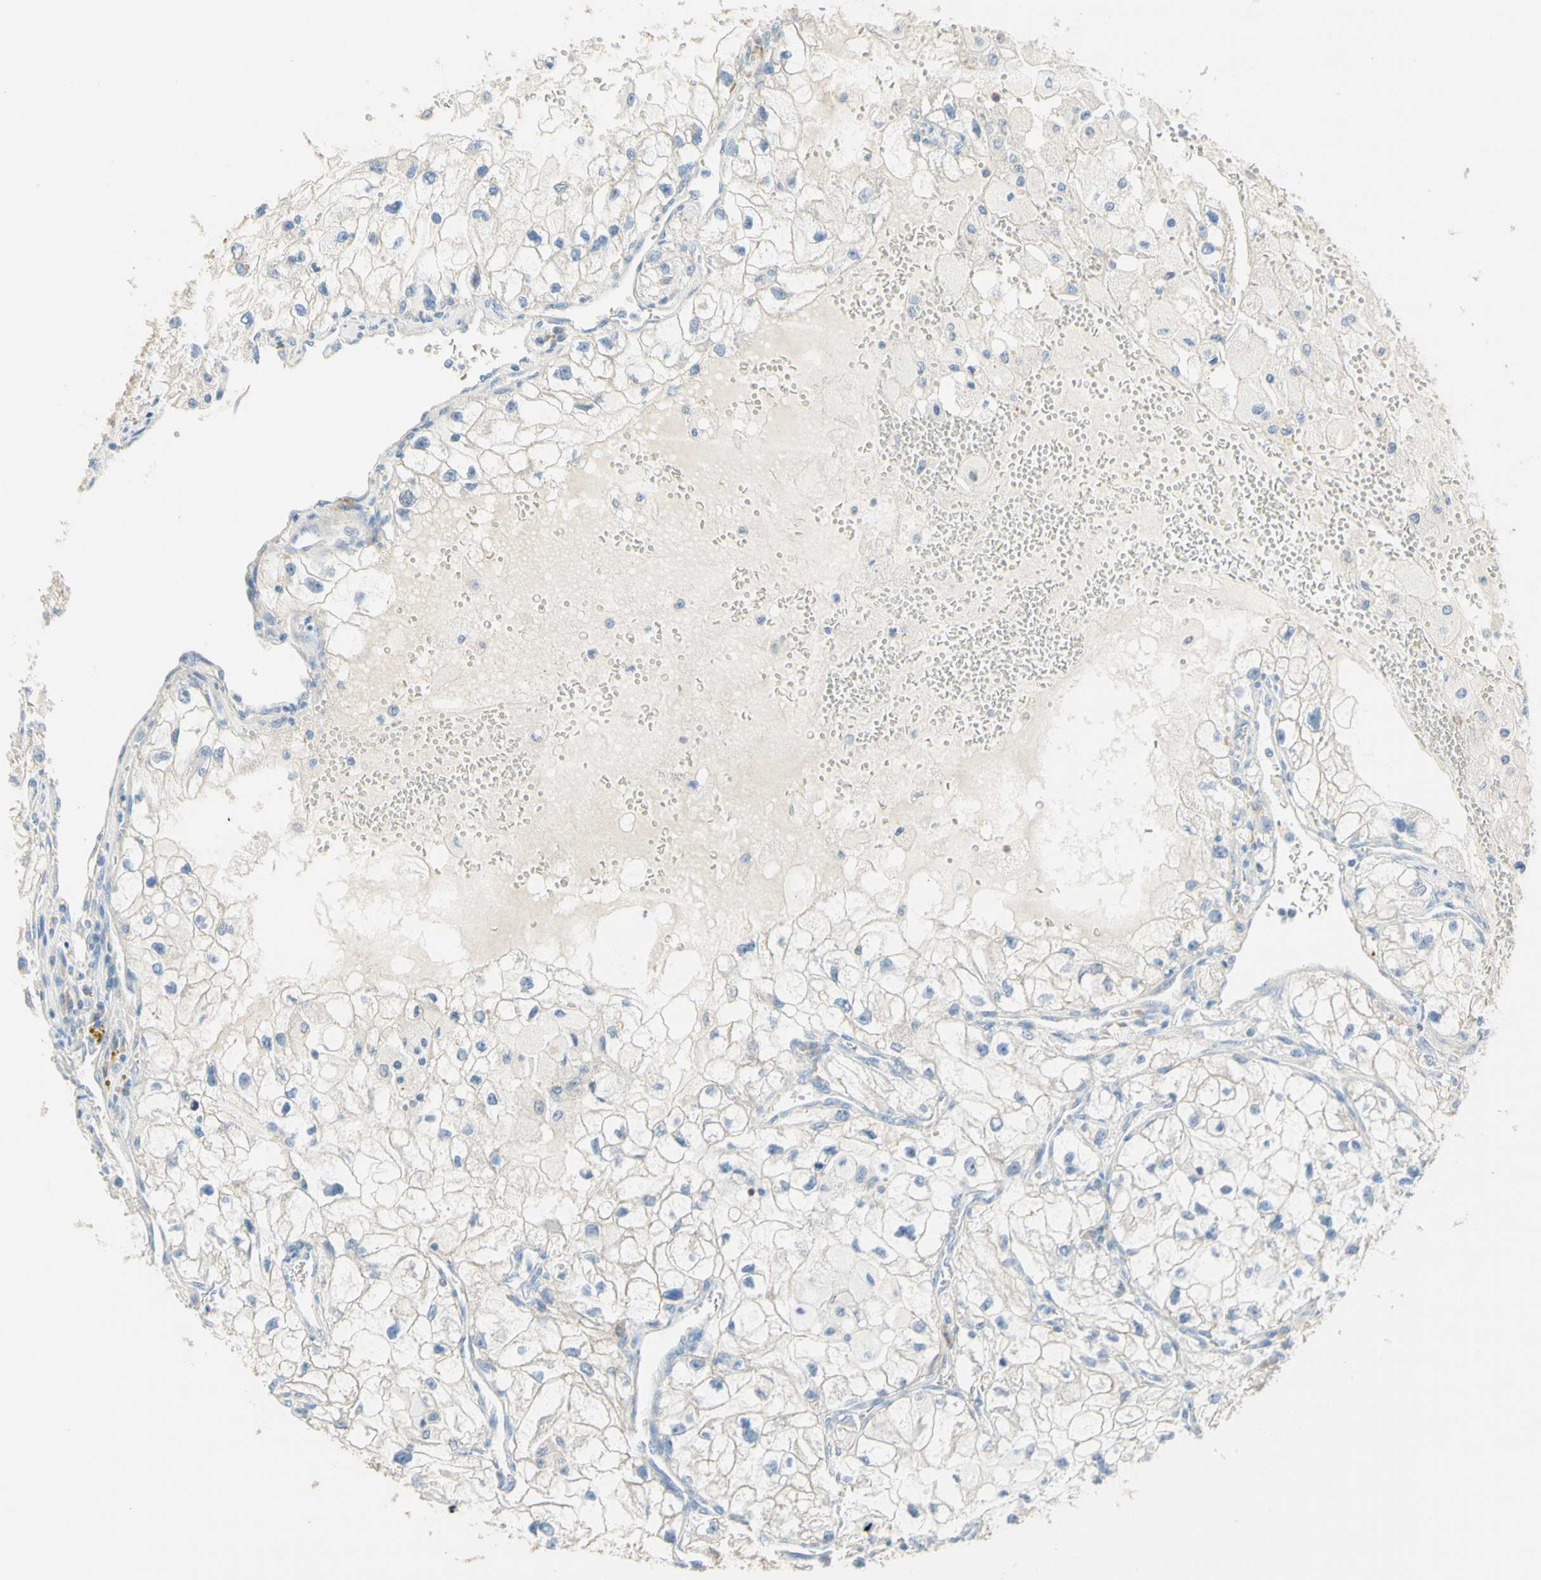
{"staining": {"intensity": "negative", "quantity": "none", "location": "none"}, "tissue": "renal cancer", "cell_type": "Tumor cells", "image_type": "cancer", "snomed": [{"axis": "morphology", "description": "Adenocarcinoma, NOS"}, {"axis": "topography", "description": "Kidney"}], "caption": "Immunohistochemistry (IHC) photomicrograph of neoplastic tissue: renal cancer stained with DAB (3,3'-diaminobenzidine) shows no significant protein positivity in tumor cells. (DAB immunohistochemistry visualized using brightfield microscopy, high magnification).", "gene": "NECTIN4", "patient": {"sex": "female", "age": 70}}